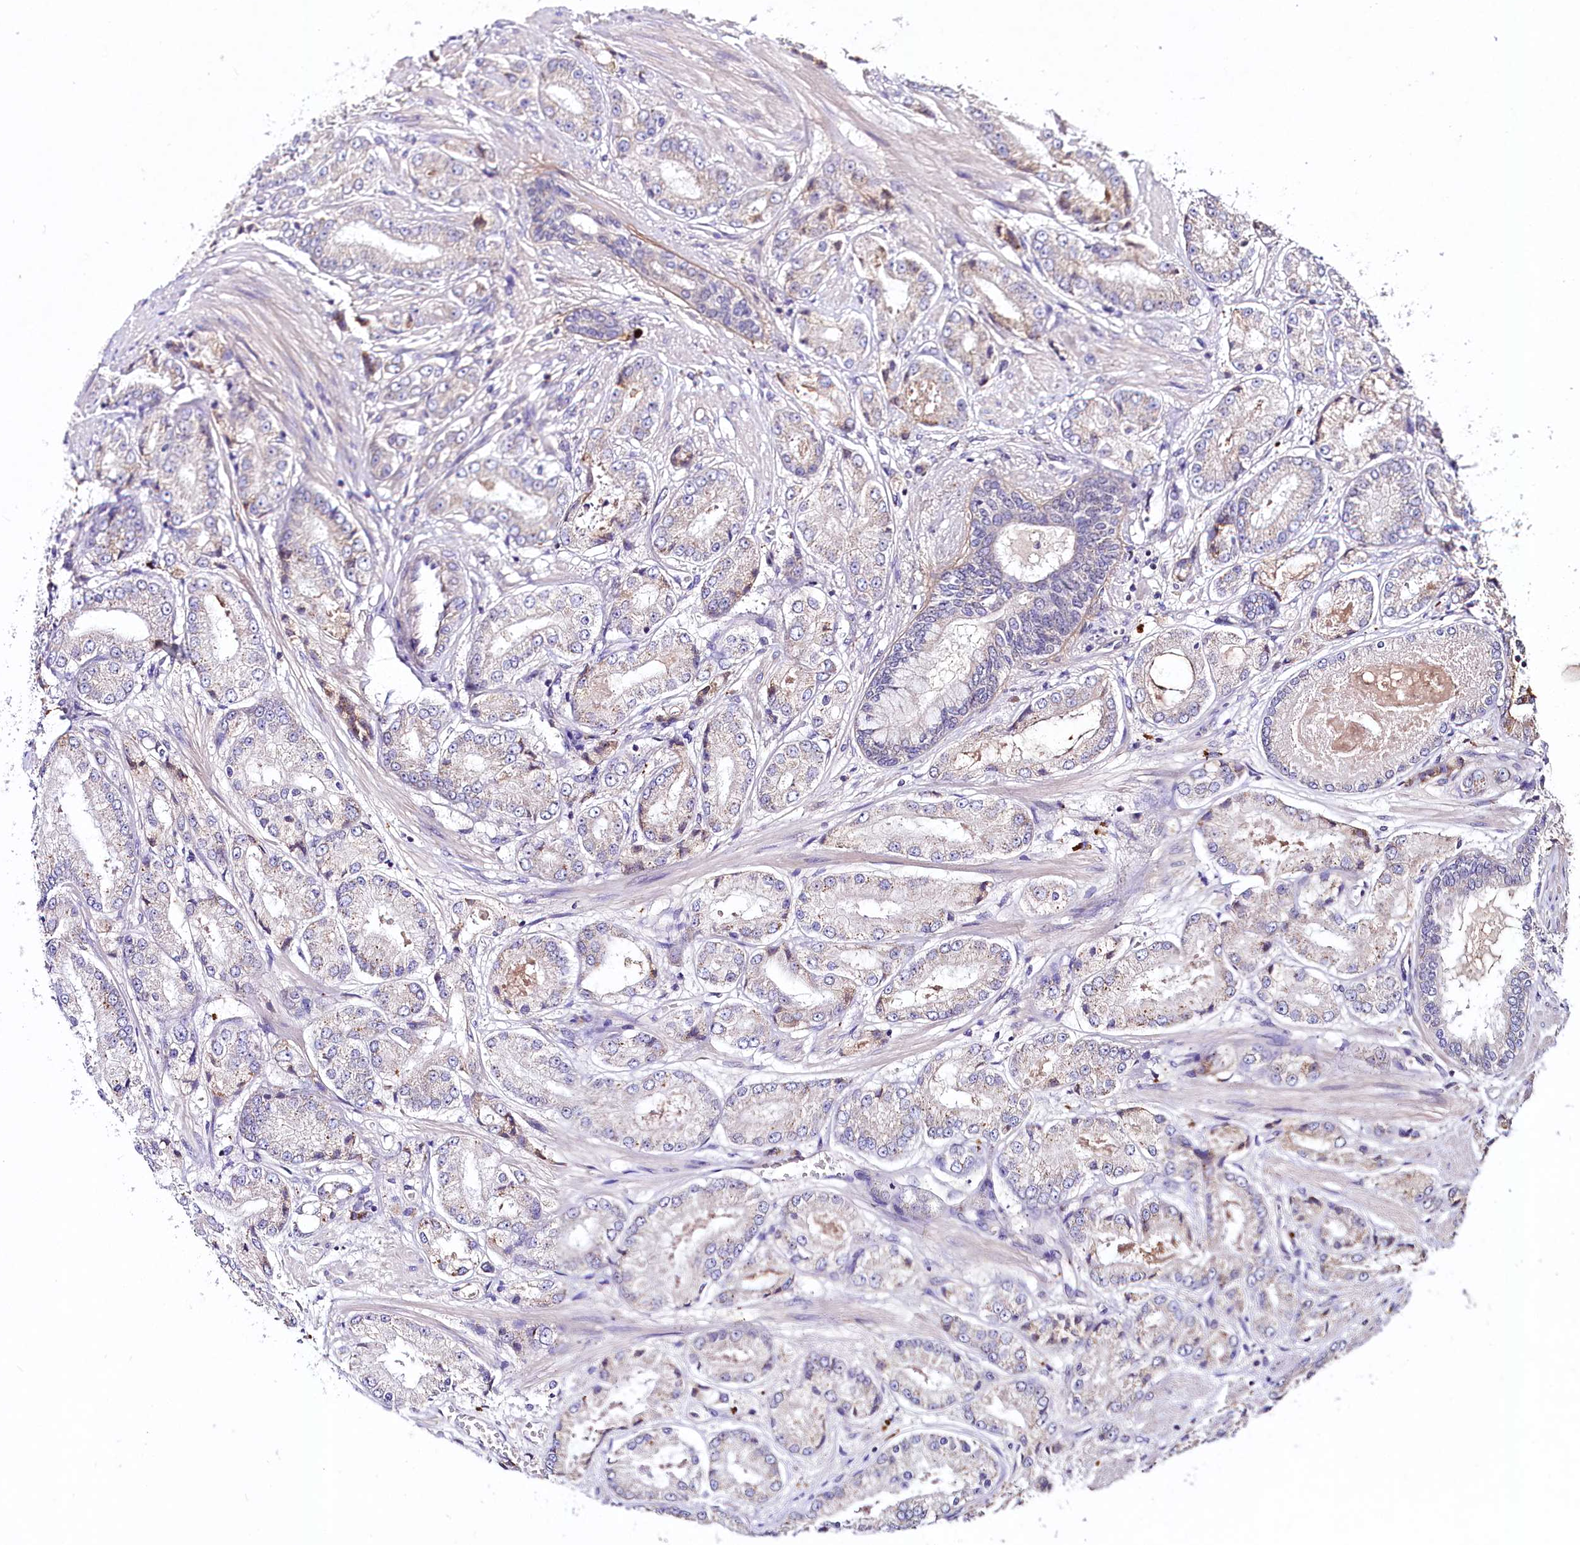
{"staining": {"intensity": "weak", "quantity": "<25%", "location": "cytoplasmic/membranous"}, "tissue": "prostate cancer", "cell_type": "Tumor cells", "image_type": "cancer", "snomed": [{"axis": "morphology", "description": "Adenocarcinoma, High grade"}, {"axis": "topography", "description": "Prostate"}], "caption": "An IHC image of high-grade adenocarcinoma (prostate) is shown. There is no staining in tumor cells of high-grade adenocarcinoma (prostate).", "gene": "TNPO3", "patient": {"sex": "male", "age": 59}}